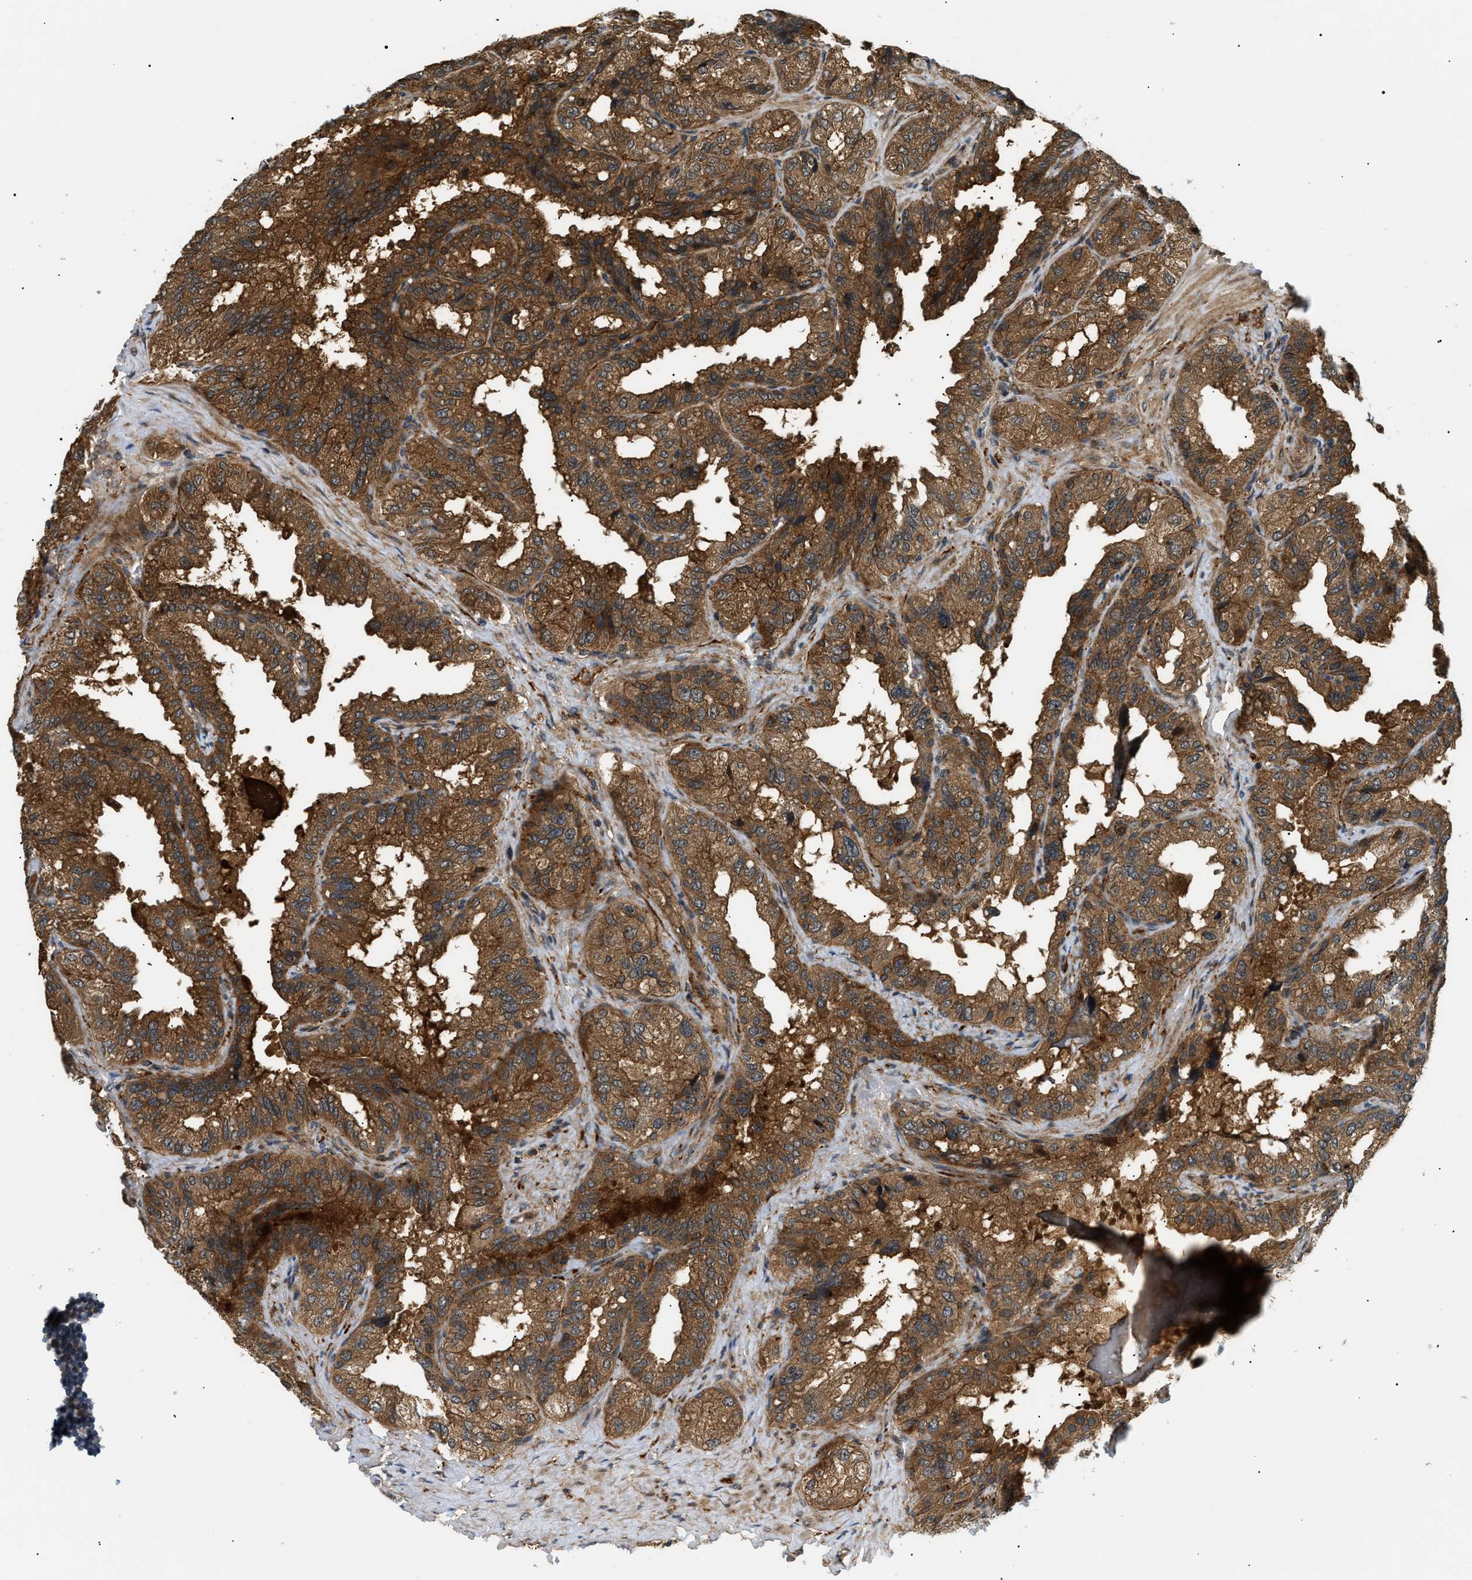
{"staining": {"intensity": "strong", "quantity": ">75%", "location": "cytoplasmic/membranous"}, "tissue": "seminal vesicle", "cell_type": "Glandular cells", "image_type": "normal", "snomed": [{"axis": "morphology", "description": "Normal tissue, NOS"}, {"axis": "topography", "description": "Seminal veicle"}], "caption": "Immunohistochemical staining of normal seminal vesicle reveals high levels of strong cytoplasmic/membranous expression in about >75% of glandular cells. The staining is performed using DAB brown chromogen to label protein expression. The nuclei are counter-stained blue using hematoxylin.", "gene": "ATP6AP1", "patient": {"sex": "male", "age": 68}}